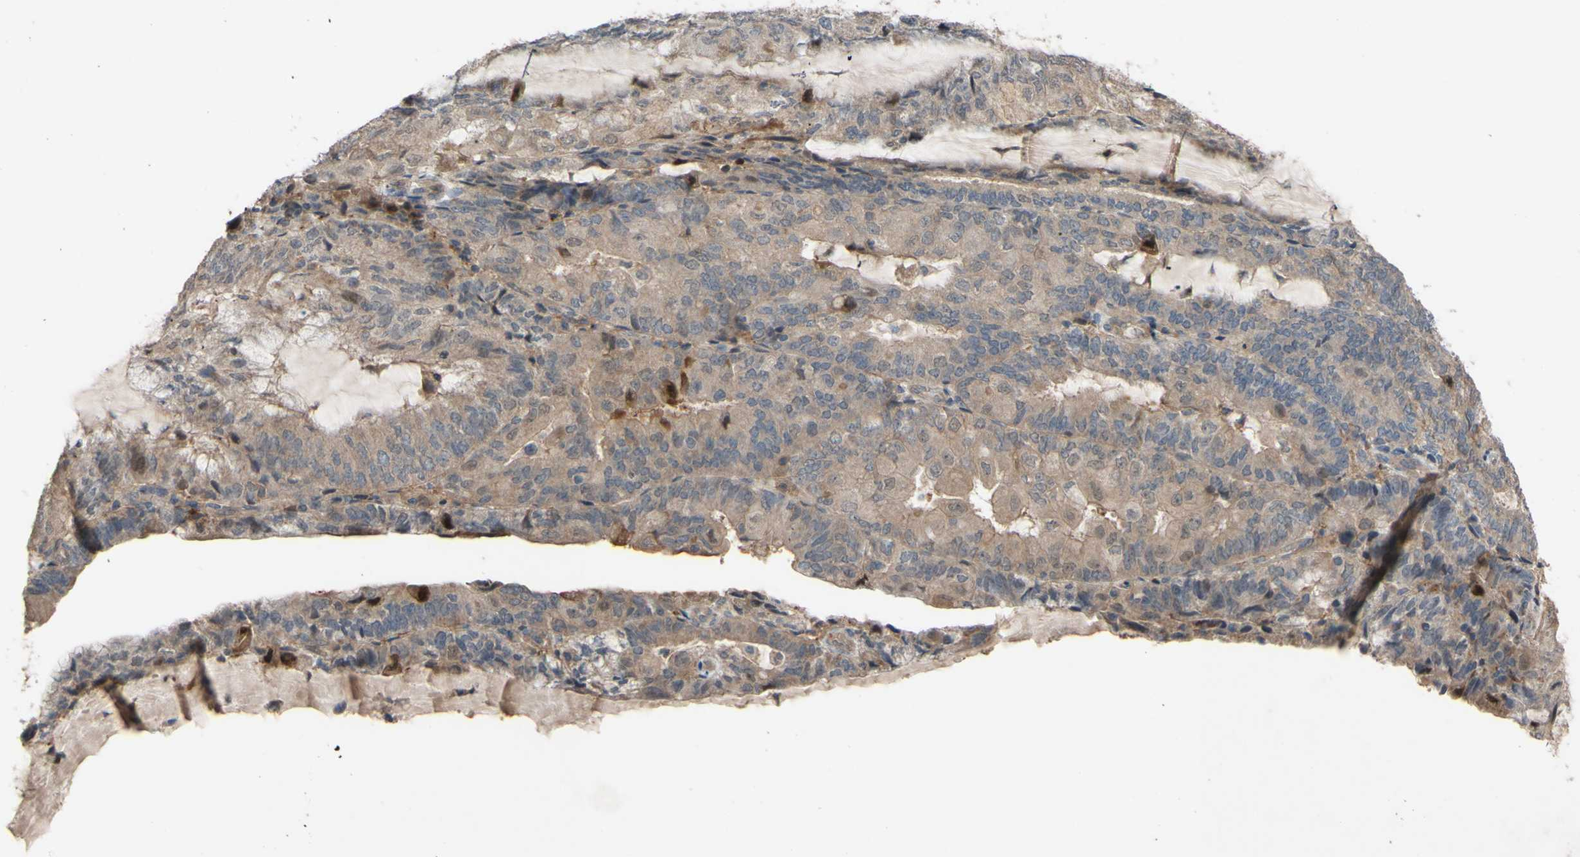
{"staining": {"intensity": "weak", "quantity": ">75%", "location": "cytoplasmic/membranous"}, "tissue": "endometrial cancer", "cell_type": "Tumor cells", "image_type": "cancer", "snomed": [{"axis": "morphology", "description": "Adenocarcinoma, NOS"}, {"axis": "topography", "description": "Endometrium"}], "caption": "Approximately >75% of tumor cells in adenocarcinoma (endometrial) display weak cytoplasmic/membranous protein positivity as visualized by brown immunohistochemical staining.", "gene": "SHROOM4", "patient": {"sex": "female", "age": 81}}